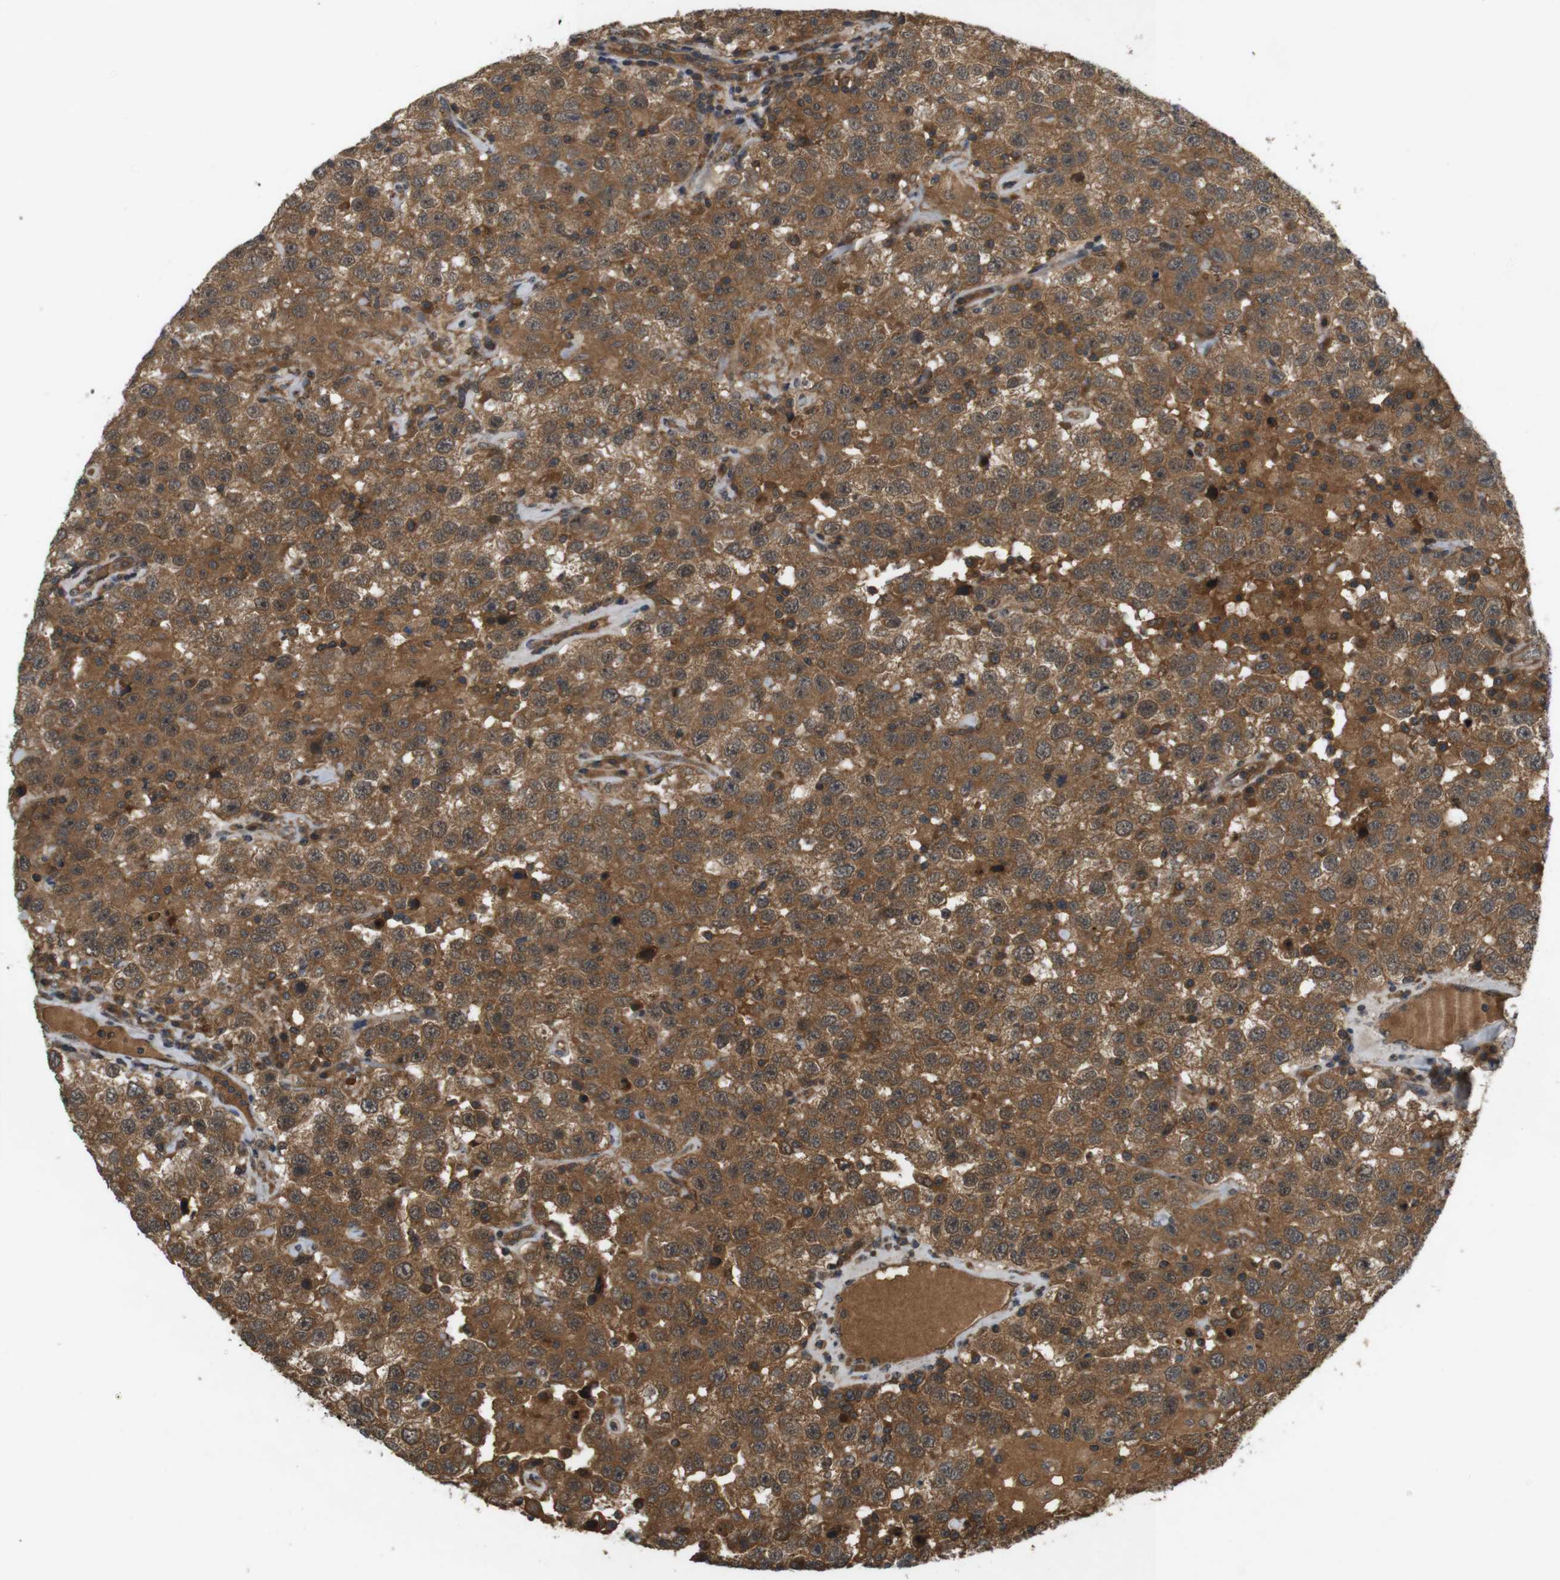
{"staining": {"intensity": "strong", "quantity": ">75%", "location": "cytoplasmic/membranous"}, "tissue": "testis cancer", "cell_type": "Tumor cells", "image_type": "cancer", "snomed": [{"axis": "morphology", "description": "Seminoma, NOS"}, {"axis": "topography", "description": "Testis"}], "caption": "Tumor cells display strong cytoplasmic/membranous staining in about >75% of cells in testis seminoma. The staining was performed using DAB (3,3'-diaminobenzidine) to visualize the protein expression in brown, while the nuclei were stained in blue with hematoxylin (Magnification: 20x).", "gene": "NFKBIE", "patient": {"sex": "male", "age": 41}}